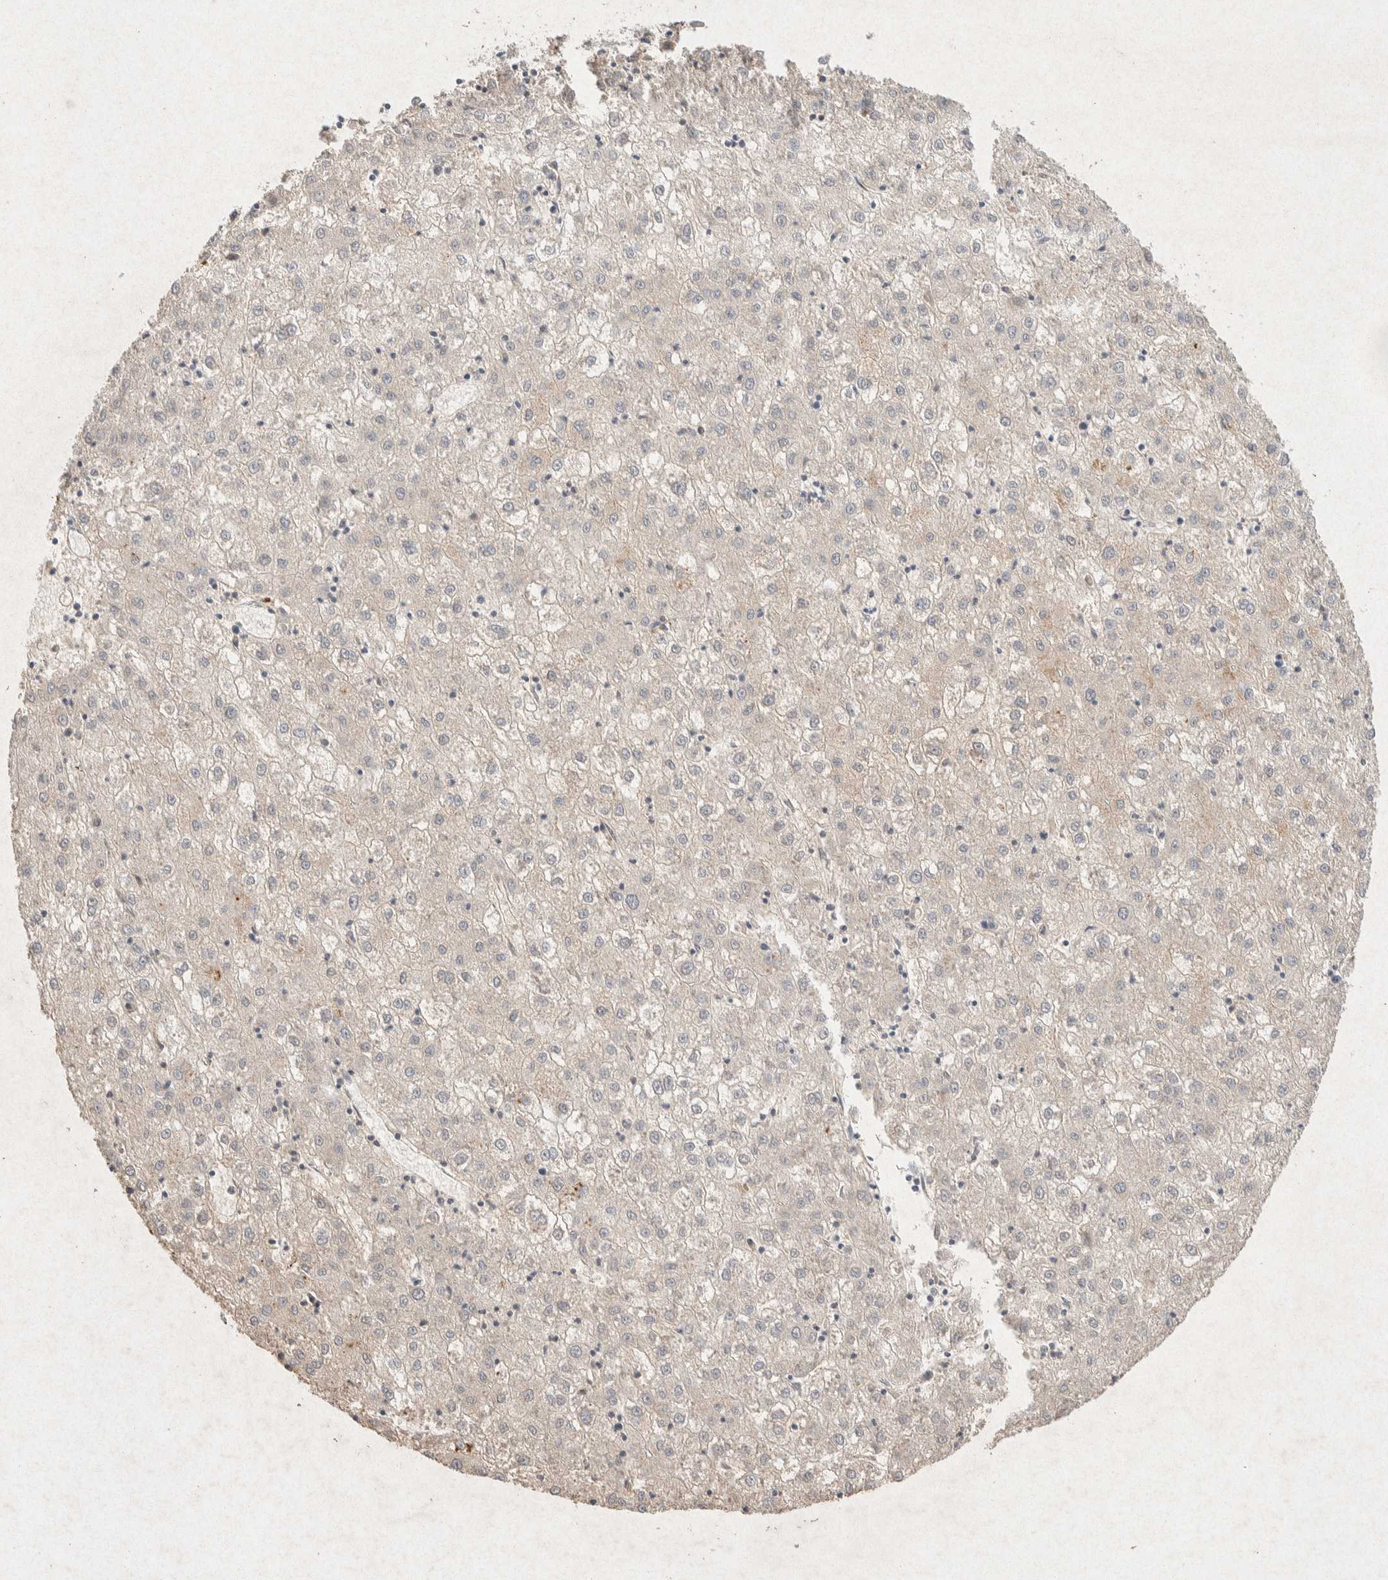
{"staining": {"intensity": "weak", "quantity": "<25%", "location": "cytoplasmic/membranous"}, "tissue": "liver cancer", "cell_type": "Tumor cells", "image_type": "cancer", "snomed": [{"axis": "morphology", "description": "Carcinoma, Hepatocellular, NOS"}, {"axis": "topography", "description": "Liver"}], "caption": "High power microscopy micrograph of an immunohistochemistry (IHC) histopathology image of liver hepatocellular carcinoma, revealing no significant expression in tumor cells.", "gene": "GNAI1", "patient": {"sex": "male", "age": 72}}